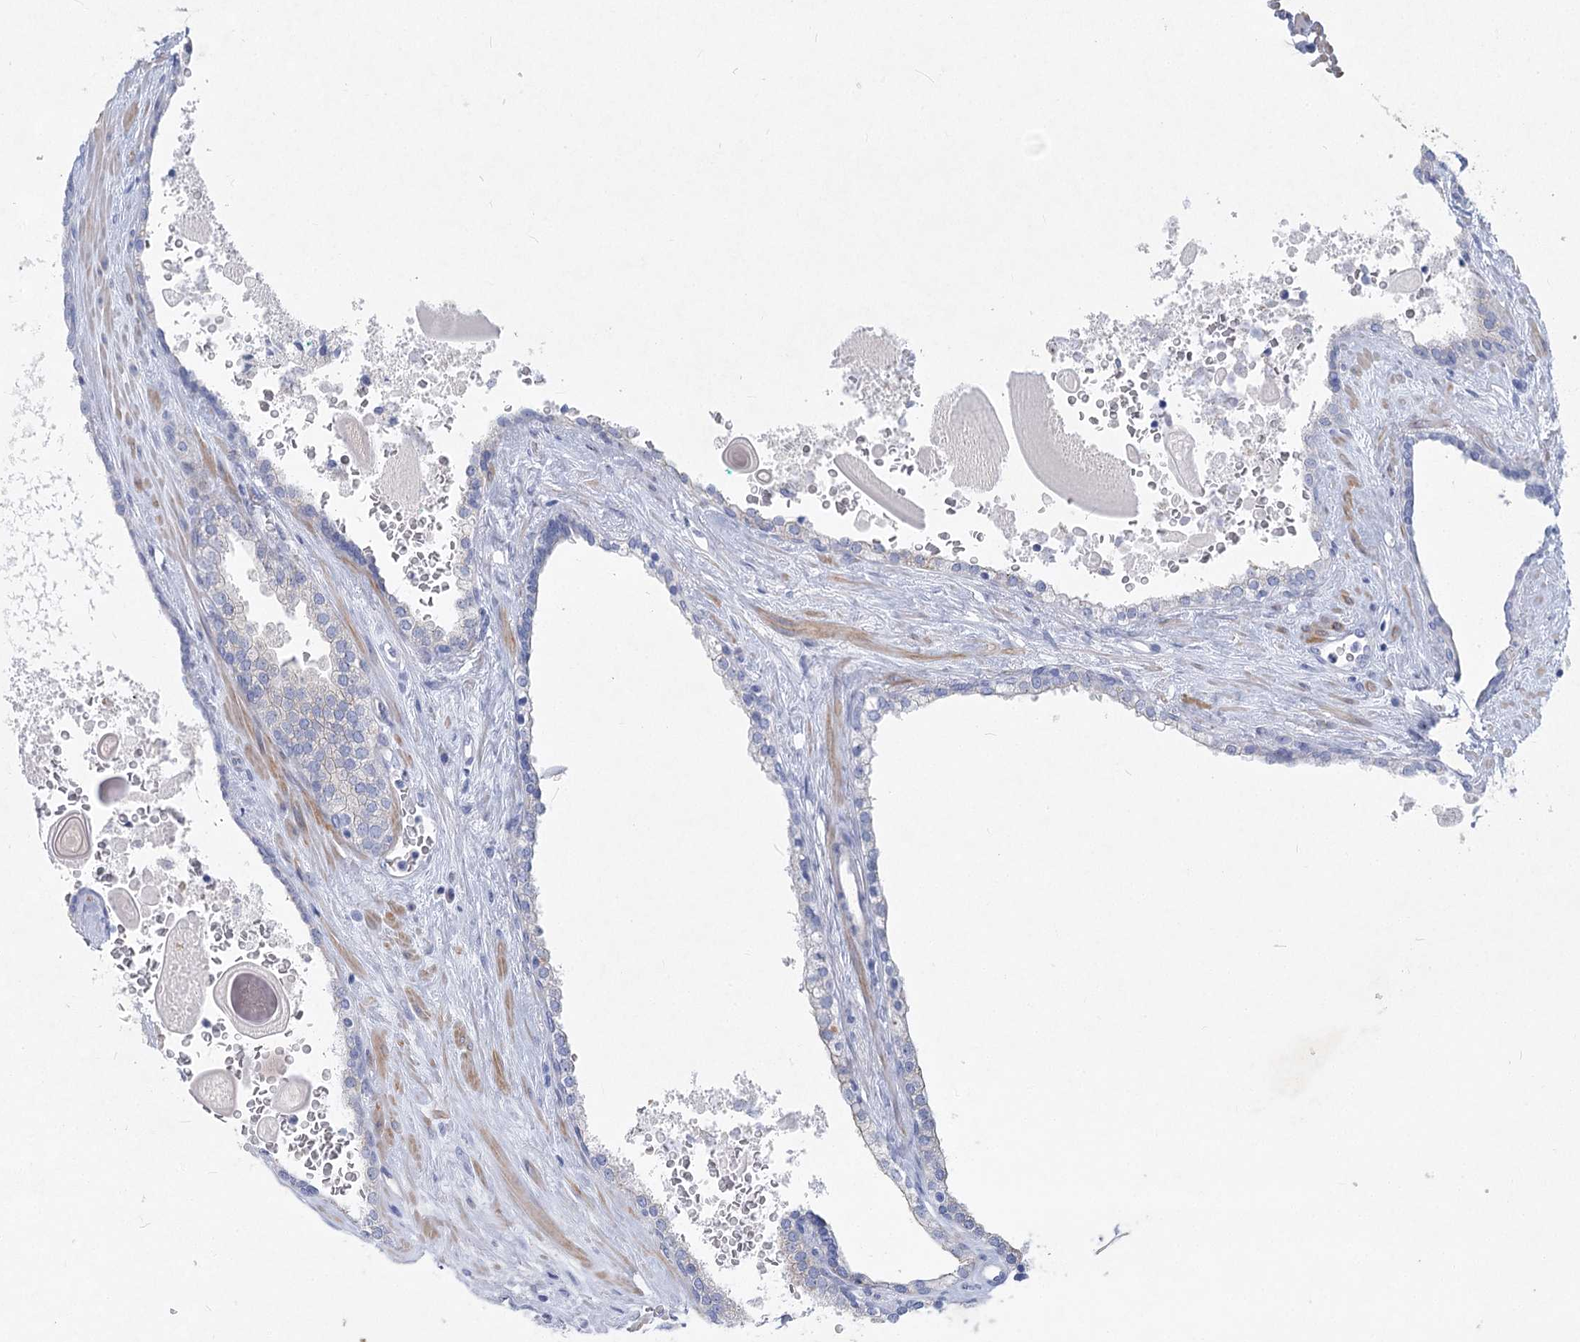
{"staining": {"intensity": "negative", "quantity": "none", "location": "none"}, "tissue": "prostate cancer", "cell_type": "Tumor cells", "image_type": "cancer", "snomed": [{"axis": "morphology", "description": "Adenocarcinoma, High grade"}, {"axis": "topography", "description": "Prostate"}], "caption": "Protein analysis of prostate adenocarcinoma (high-grade) shows no significant expression in tumor cells. Brightfield microscopy of IHC stained with DAB (3,3'-diaminobenzidine) (brown) and hematoxylin (blue), captured at high magnification.", "gene": "WDR74", "patient": {"sex": "male", "age": 57}}